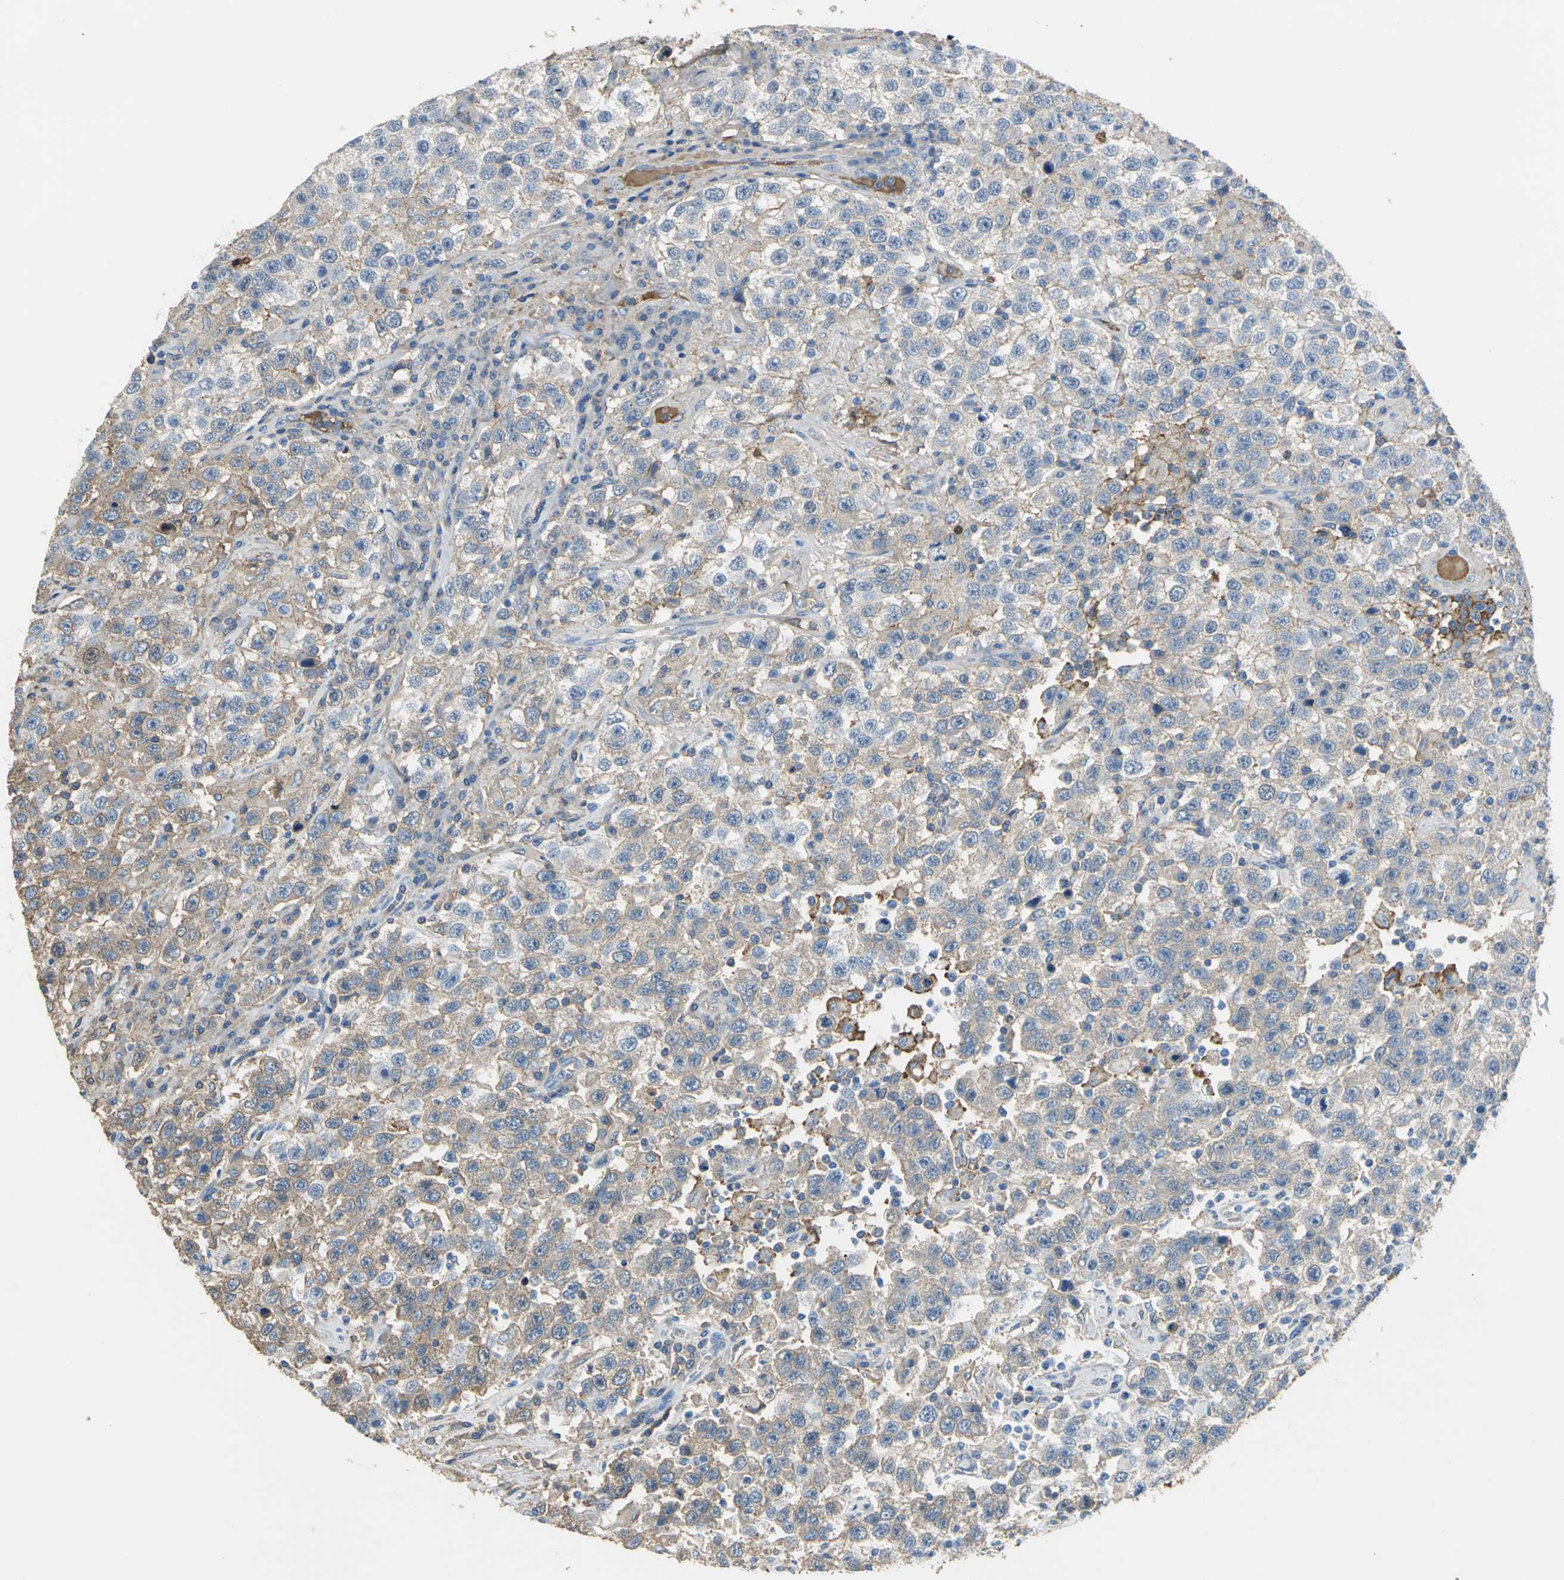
{"staining": {"intensity": "moderate", "quantity": ">75%", "location": "cytoplasmic/membranous"}, "tissue": "testis cancer", "cell_type": "Tumor cells", "image_type": "cancer", "snomed": [{"axis": "morphology", "description": "Seminoma, NOS"}, {"axis": "topography", "description": "Testis"}], "caption": "There is medium levels of moderate cytoplasmic/membranous positivity in tumor cells of seminoma (testis), as demonstrated by immunohistochemical staining (brown color).", "gene": "GYG2", "patient": {"sex": "male", "age": 41}}